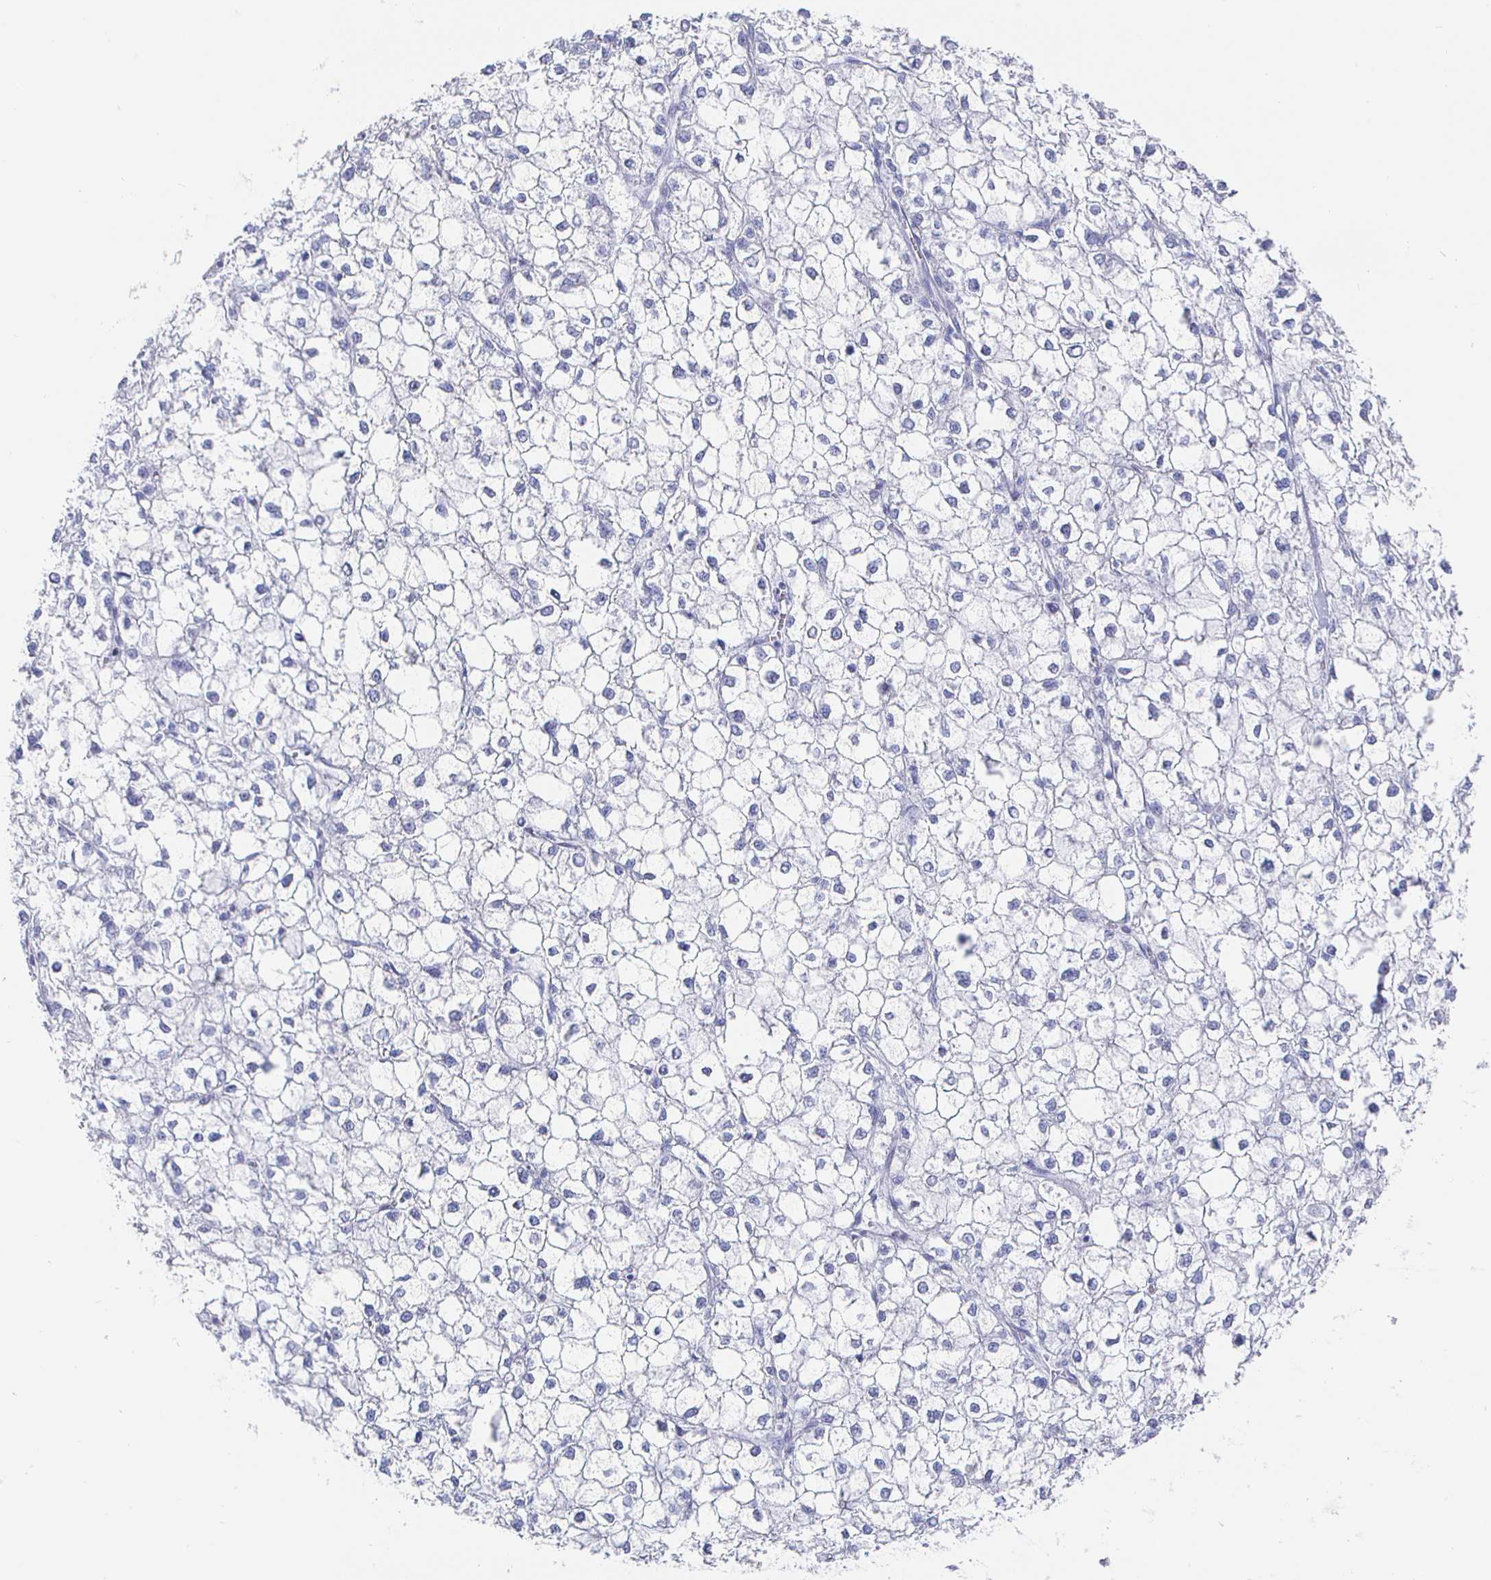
{"staining": {"intensity": "negative", "quantity": "none", "location": "none"}, "tissue": "liver cancer", "cell_type": "Tumor cells", "image_type": "cancer", "snomed": [{"axis": "morphology", "description": "Carcinoma, Hepatocellular, NOS"}, {"axis": "topography", "description": "Liver"}], "caption": "Tumor cells show no significant protein expression in liver cancer (hepatocellular carcinoma).", "gene": "CLCA1", "patient": {"sex": "female", "age": 43}}